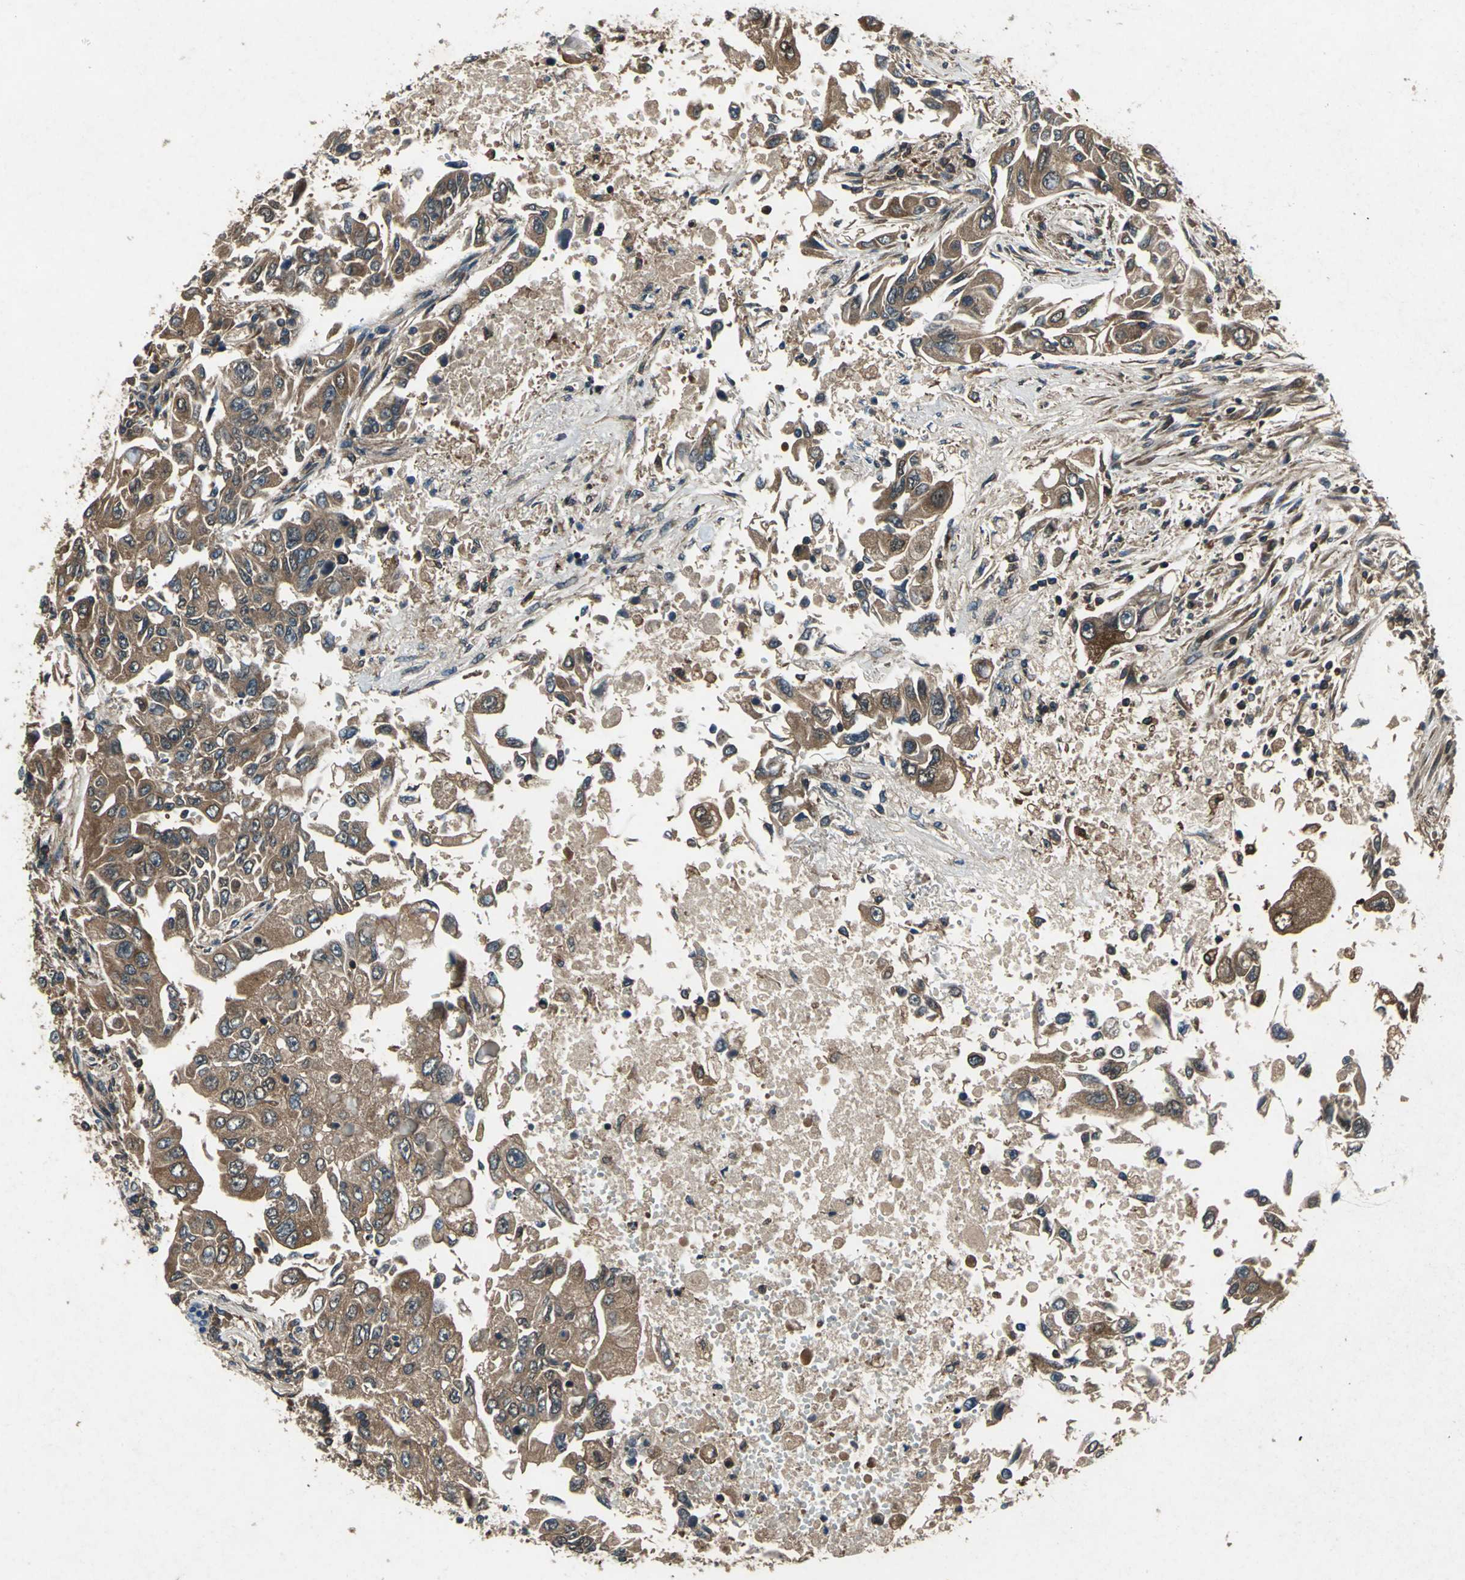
{"staining": {"intensity": "strong", "quantity": ">75%", "location": "cytoplasmic/membranous"}, "tissue": "lung cancer", "cell_type": "Tumor cells", "image_type": "cancer", "snomed": [{"axis": "morphology", "description": "Adenocarcinoma, NOS"}, {"axis": "topography", "description": "Lung"}], "caption": "Adenocarcinoma (lung) was stained to show a protein in brown. There is high levels of strong cytoplasmic/membranous positivity in approximately >75% of tumor cells.", "gene": "CAPN1", "patient": {"sex": "male", "age": 84}}